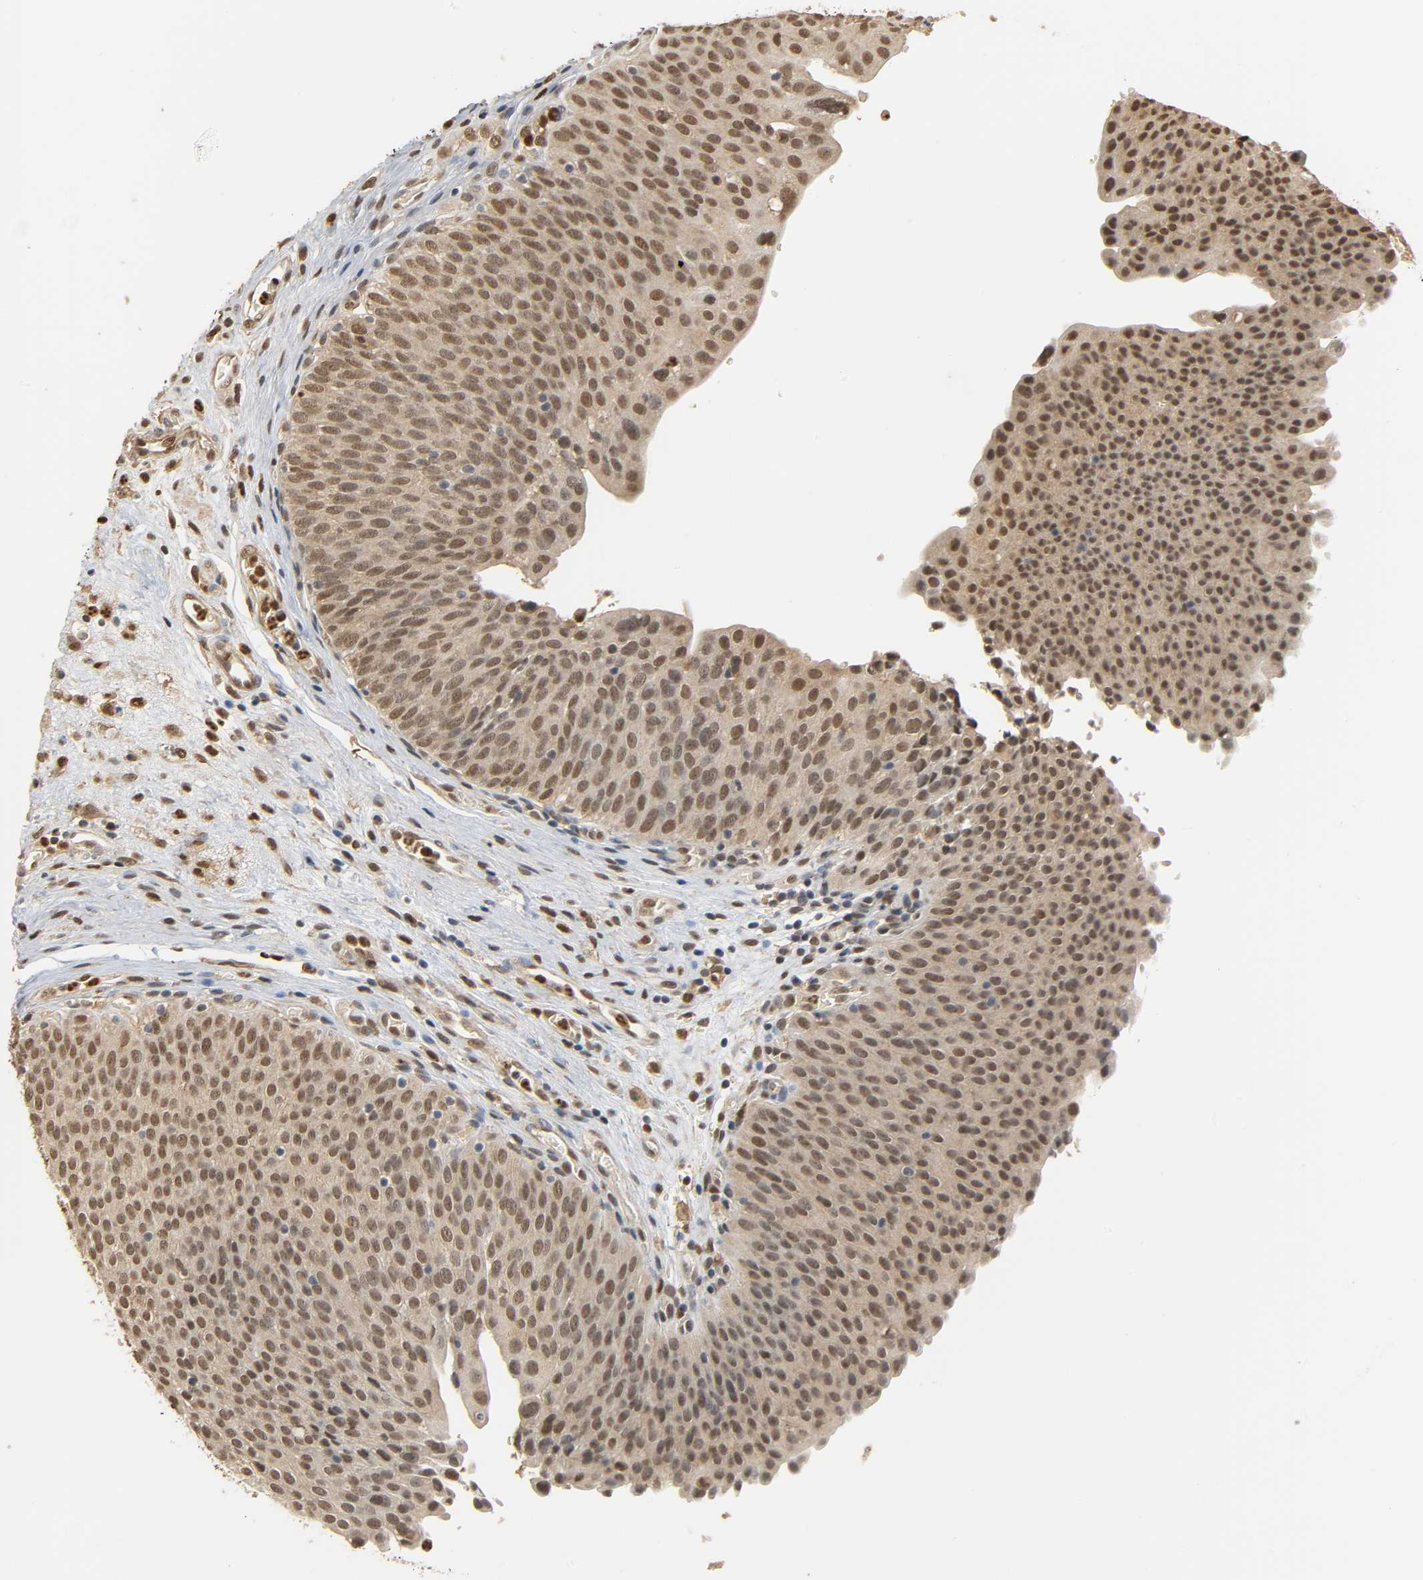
{"staining": {"intensity": "moderate", "quantity": ">75%", "location": "cytoplasmic/membranous,nuclear"}, "tissue": "urinary bladder", "cell_type": "Urothelial cells", "image_type": "normal", "snomed": [{"axis": "morphology", "description": "Normal tissue, NOS"}, {"axis": "morphology", "description": "Dysplasia, NOS"}, {"axis": "topography", "description": "Urinary bladder"}], "caption": "Protein staining demonstrates moderate cytoplasmic/membranous,nuclear positivity in approximately >75% of urothelial cells in normal urinary bladder.", "gene": "ZFPM2", "patient": {"sex": "male", "age": 35}}